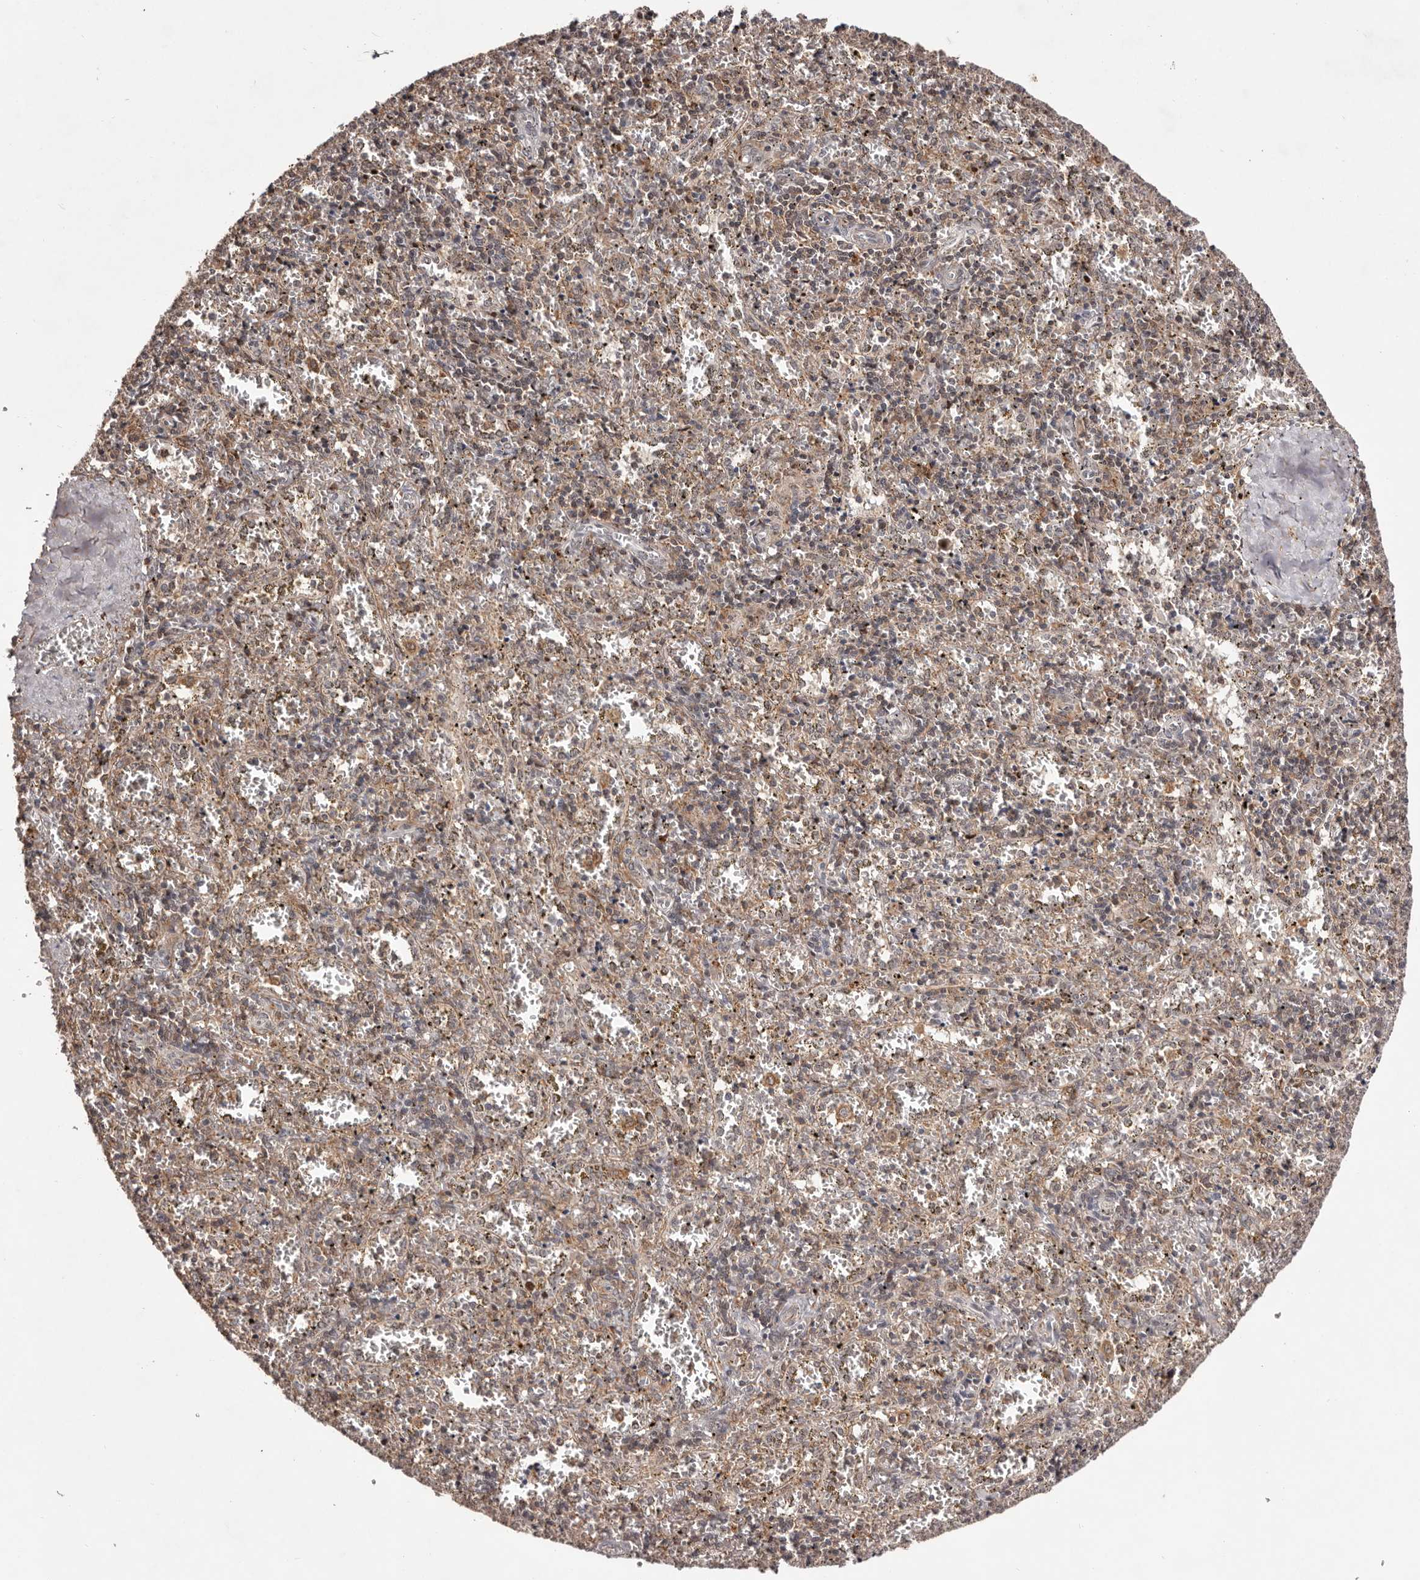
{"staining": {"intensity": "weak", "quantity": "25%-75%", "location": "nuclear"}, "tissue": "spleen", "cell_type": "Cells in red pulp", "image_type": "normal", "snomed": [{"axis": "morphology", "description": "Normal tissue, NOS"}, {"axis": "topography", "description": "Spleen"}], "caption": "Immunohistochemical staining of normal spleen demonstrates low levels of weak nuclear positivity in approximately 25%-75% of cells in red pulp. (IHC, brightfield microscopy, high magnification).", "gene": "FBXO5", "patient": {"sex": "male", "age": 11}}